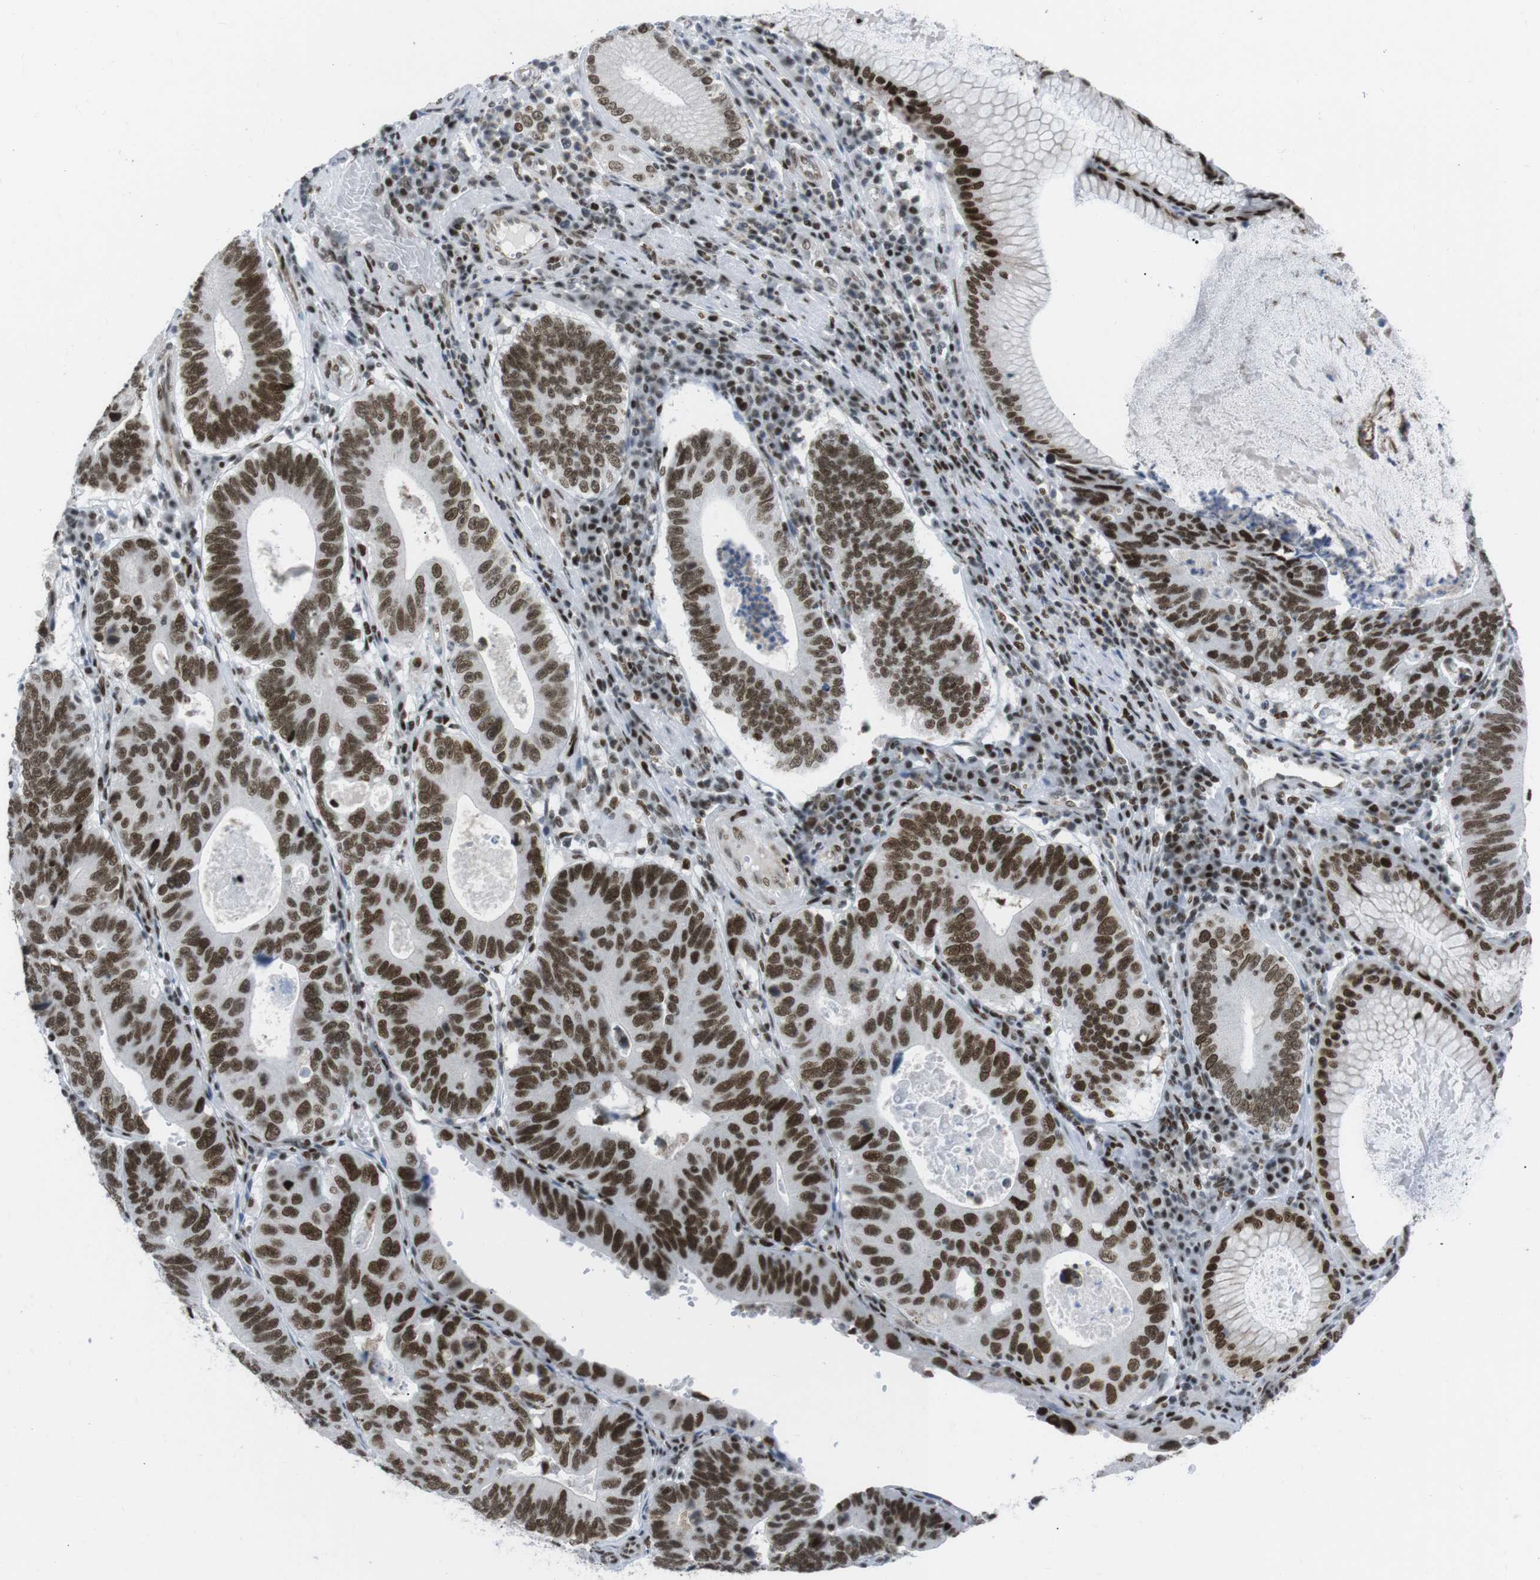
{"staining": {"intensity": "strong", "quantity": ">75%", "location": "nuclear"}, "tissue": "stomach cancer", "cell_type": "Tumor cells", "image_type": "cancer", "snomed": [{"axis": "morphology", "description": "Adenocarcinoma, NOS"}, {"axis": "topography", "description": "Stomach"}], "caption": "This is a micrograph of immunohistochemistry (IHC) staining of stomach cancer (adenocarcinoma), which shows strong staining in the nuclear of tumor cells.", "gene": "ARID1A", "patient": {"sex": "male", "age": 59}}